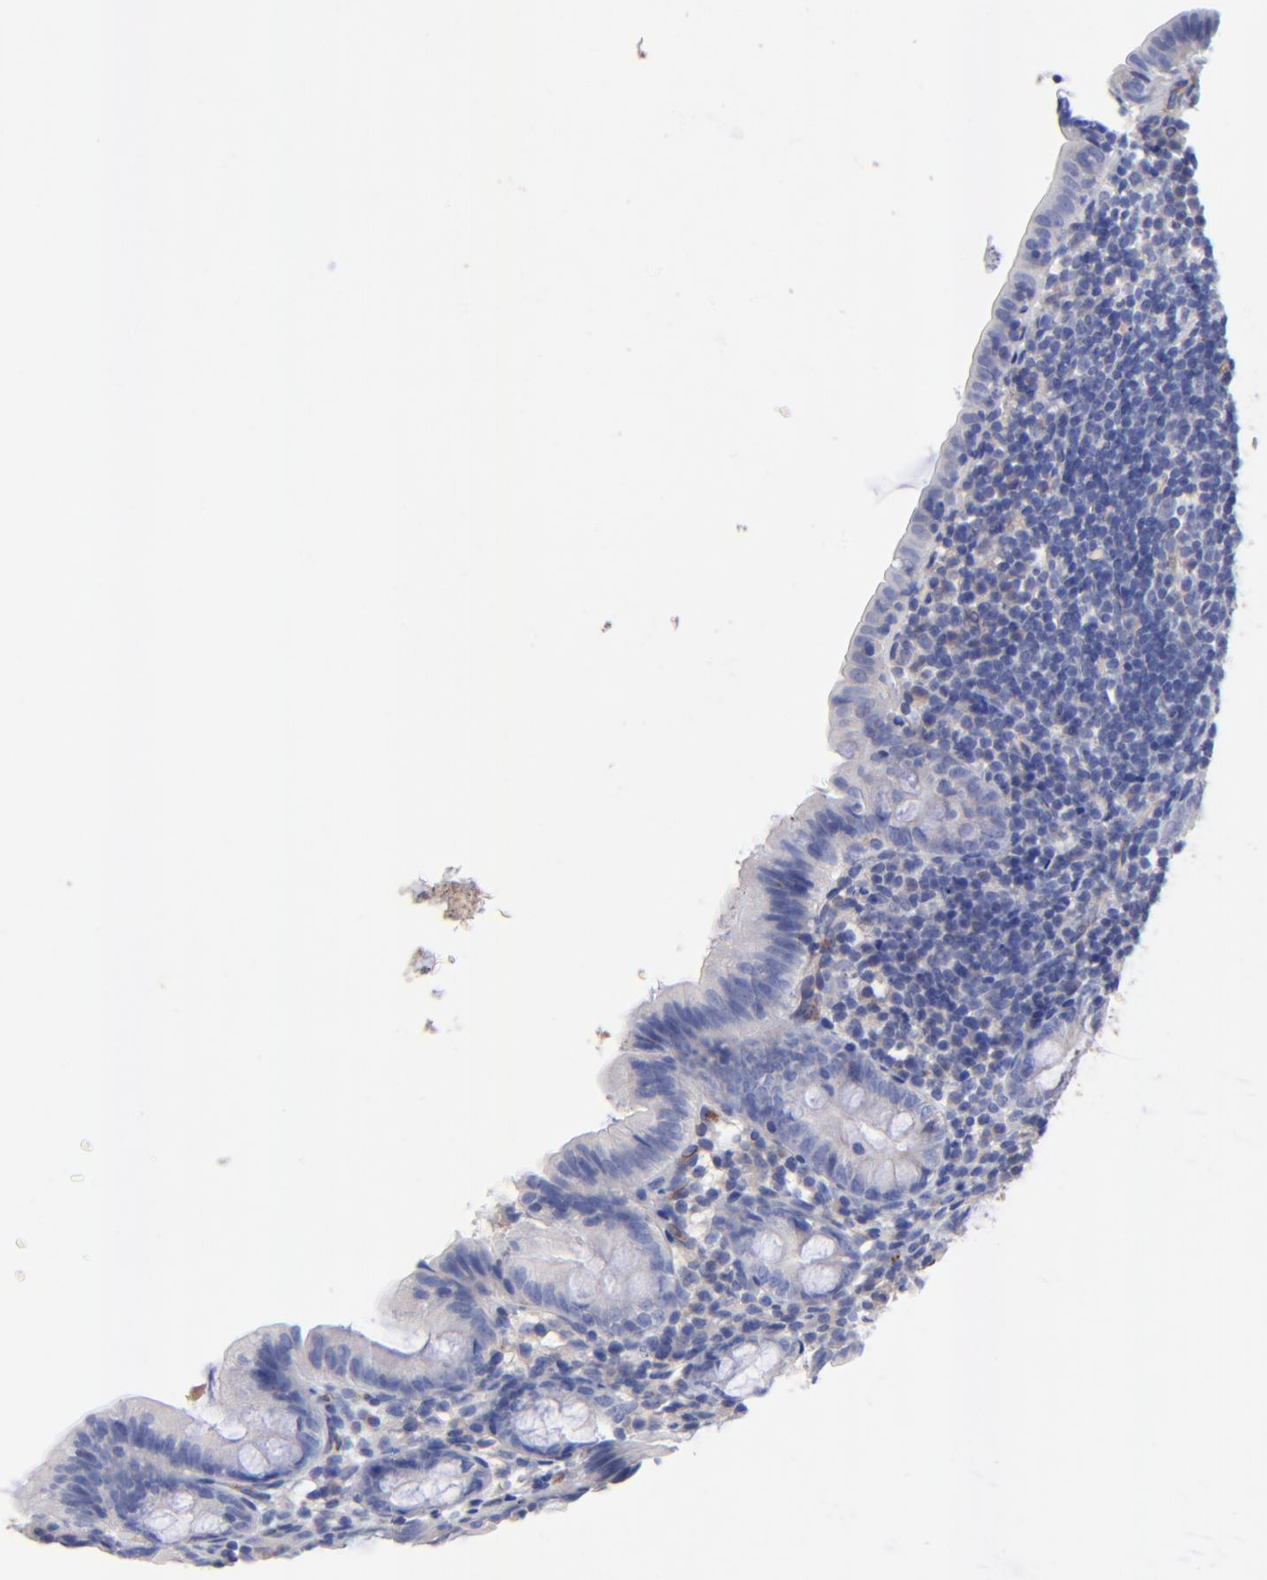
{"staining": {"intensity": "negative", "quantity": "none", "location": "none"}, "tissue": "appendix", "cell_type": "Glandular cells", "image_type": "normal", "snomed": [{"axis": "morphology", "description": "Normal tissue, NOS"}, {"axis": "topography", "description": "Appendix"}], "caption": "Immunohistochemistry of unremarkable human appendix shows no positivity in glandular cells. (IHC, brightfield microscopy, high magnification).", "gene": "SLC44A2", "patient": {"sex": "female", "age": 10}}